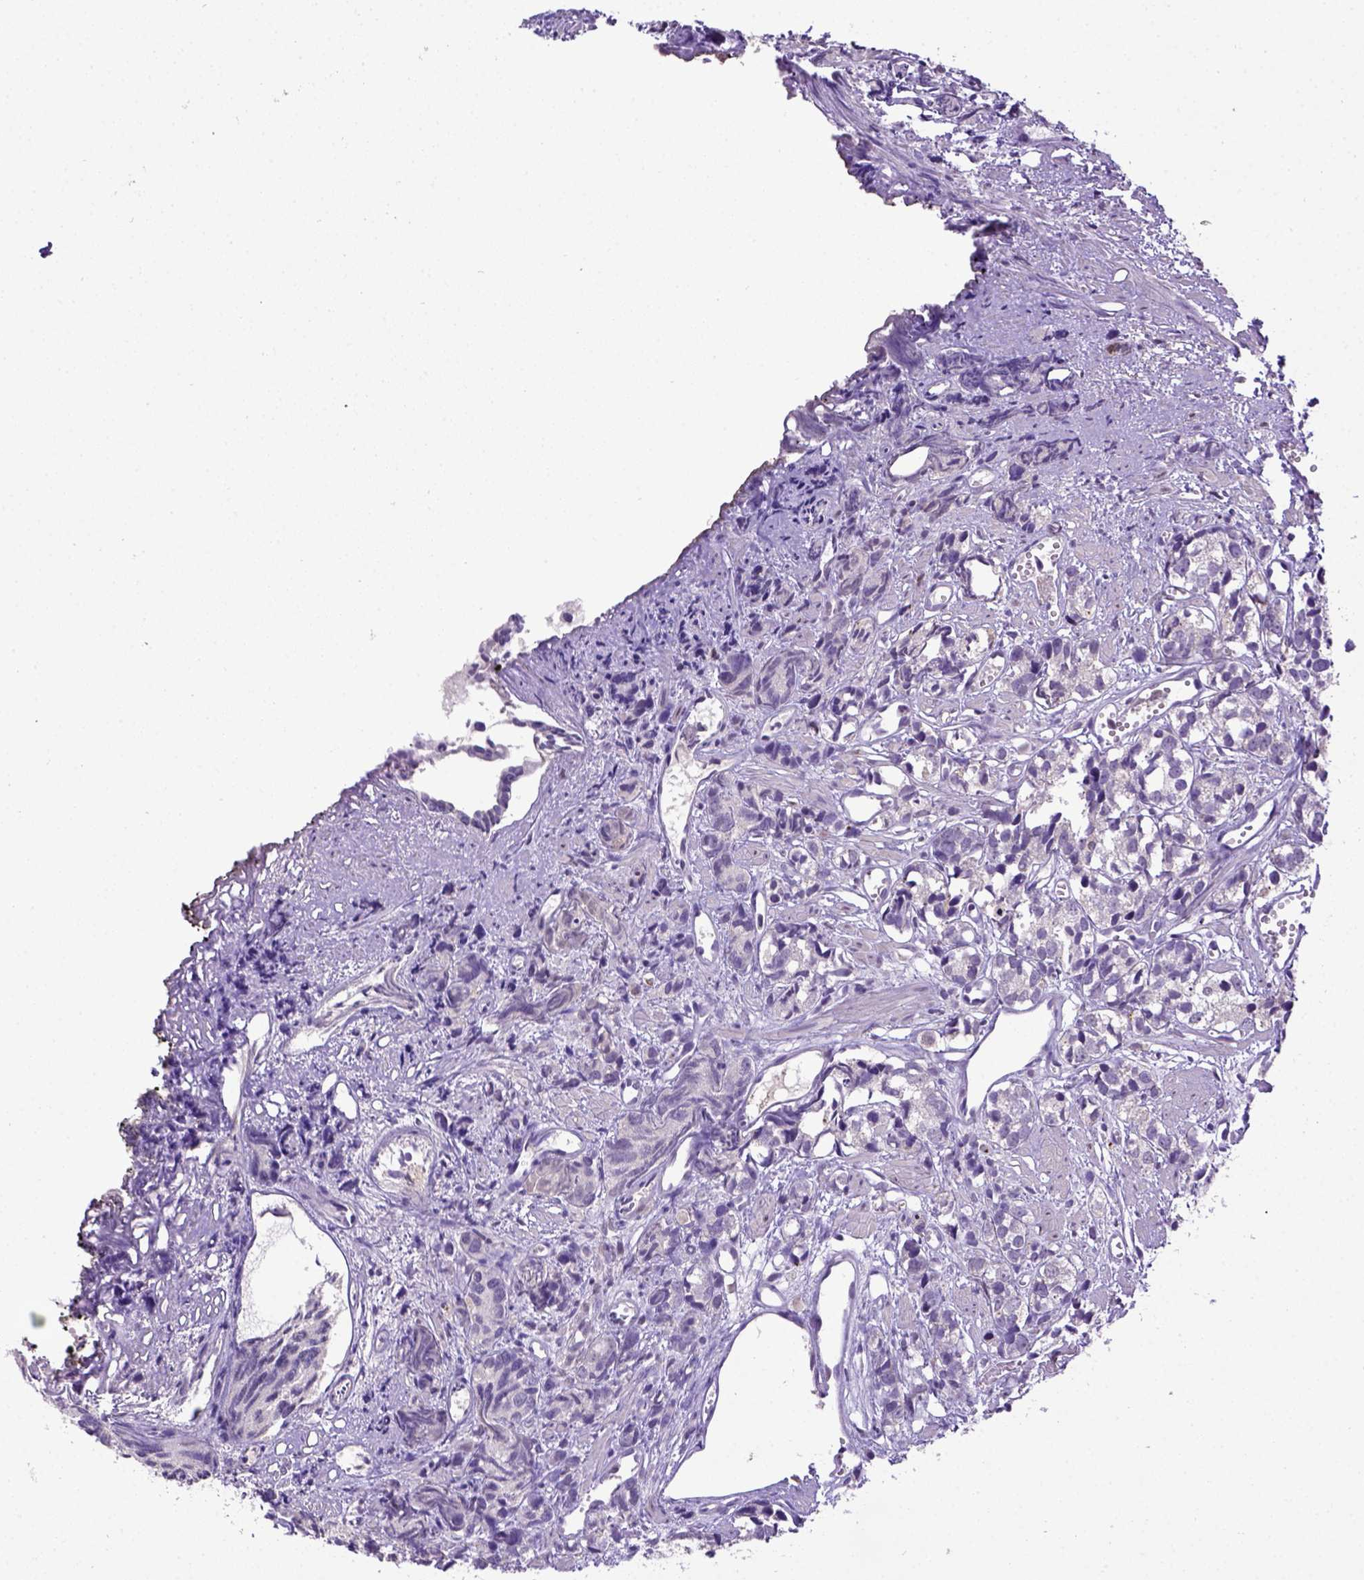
{"staining": {"intensity": "negative", "quantity": "none", "location": "none"}, "tissue": "prostate cancer", "cell_type": "Tumor cells", "image_type": "cancer", "snomed": [{"axis": "morphology", "description": "Adenocarcinoma, High grade"}, {"axis": "topography", "description": "Prostate"}], "caption": "Adenocarcinoma (high-grade) (prostate) stained for a protein using immunohistochemistry demonstrates no positivity tumor cells.", "gene": "CDKN1A", "patient": {"sex": "male", "age": 77}}